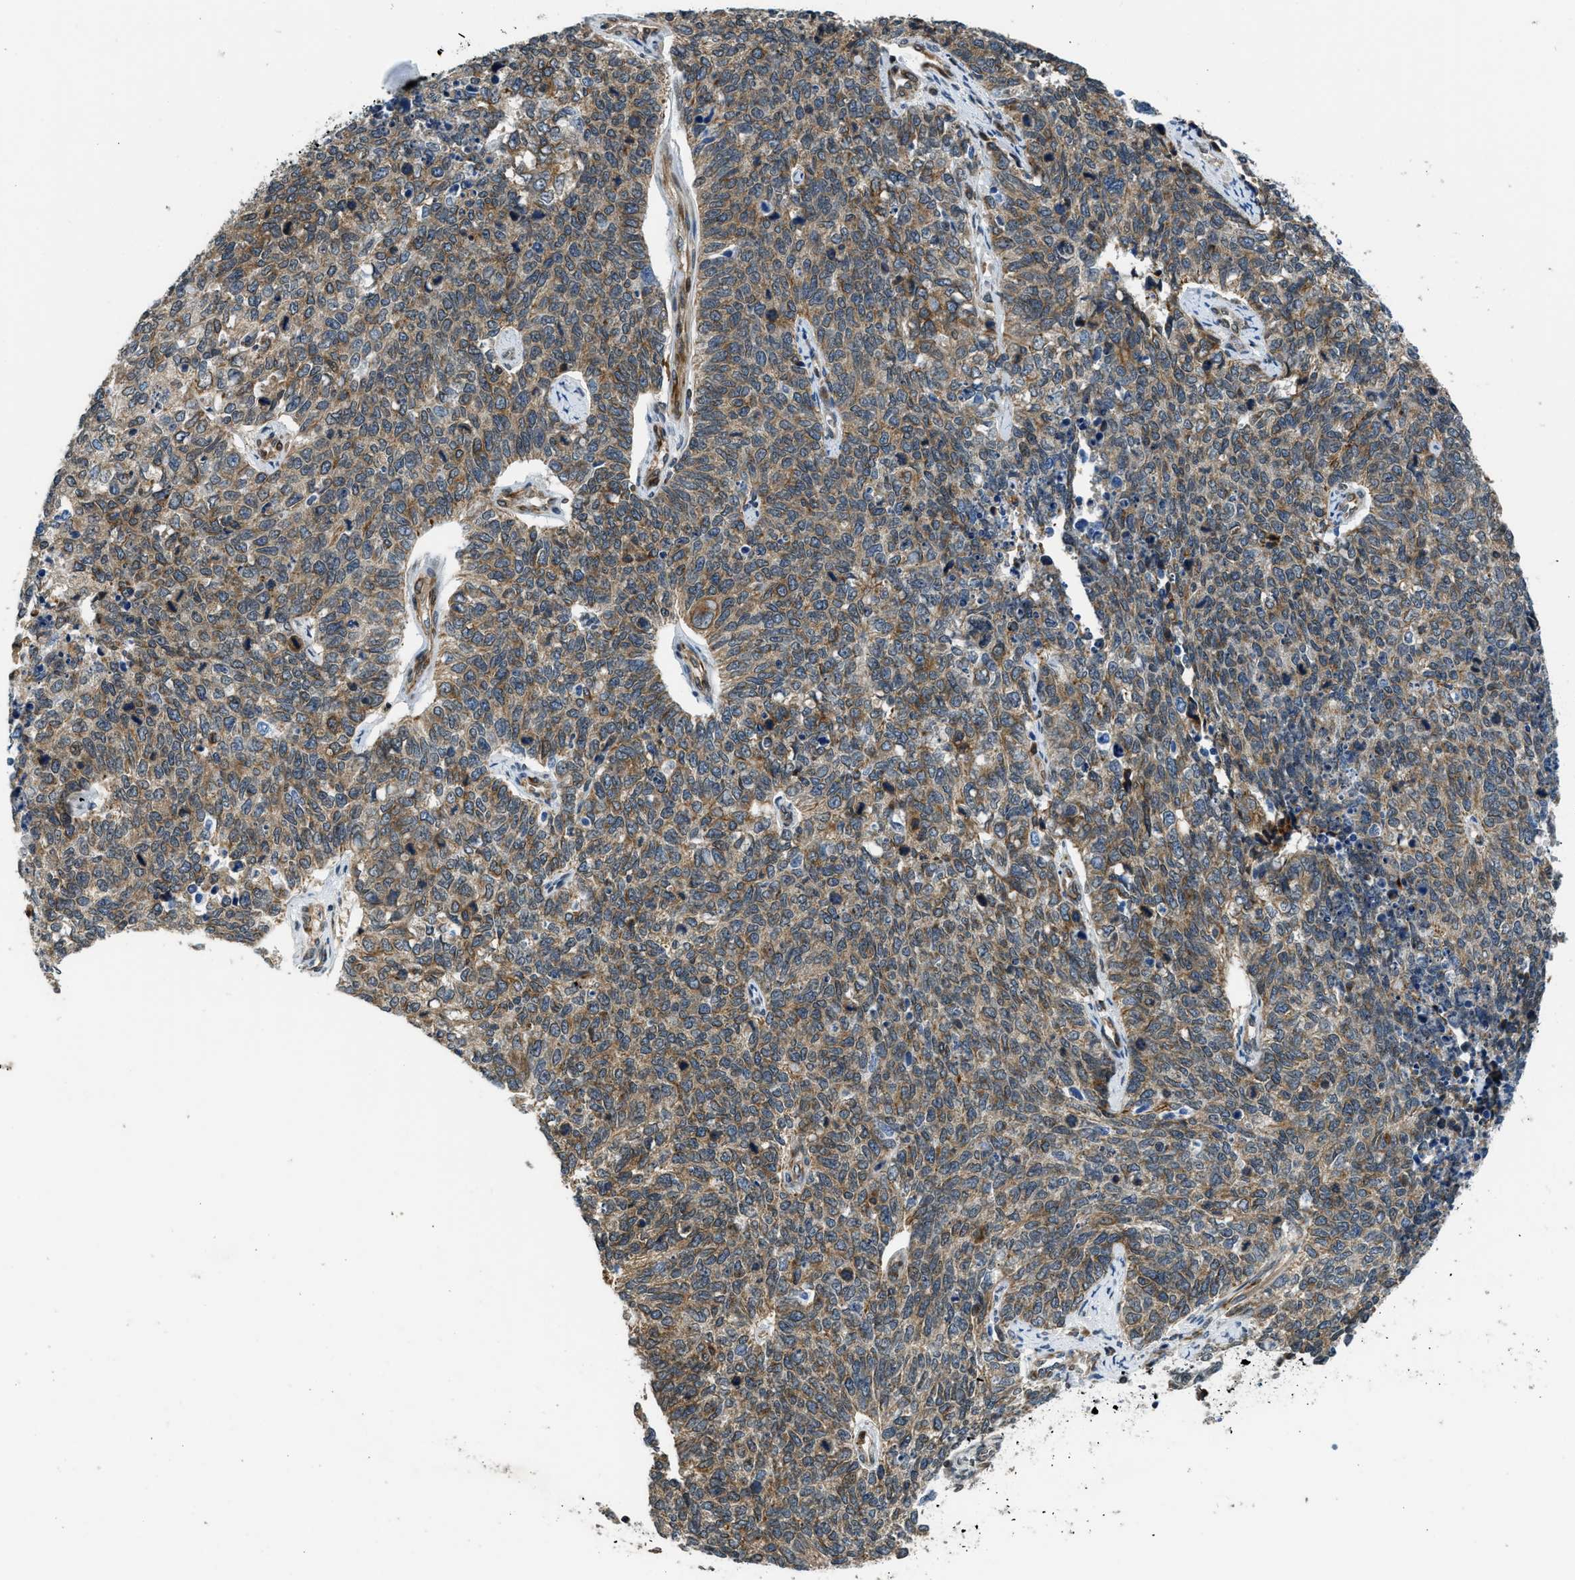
{"staining": {"intensity": "moderate", "quantity": ">75%", "location": "cytoplasmic/membranous"}, "tissue": "cervical cancer", "cell_type": "Tumor cells", "image_type": "cancer", "snomed": [{"axis": "morphology", "description": "Squamous cell carcinoma, NOS"}, {"axis": "topography", "description": "Cervix"}], "caption": "Immunohistochemistry (IHC) (DAB) staining of human cervical cancer (squamous cell carcinoma) displays moderate cytoplasmic/membranous protein staining in approximately >75% of tumor cells.", "gene": "RETREG3", "patient": {"sex": "female", "age": 63}}